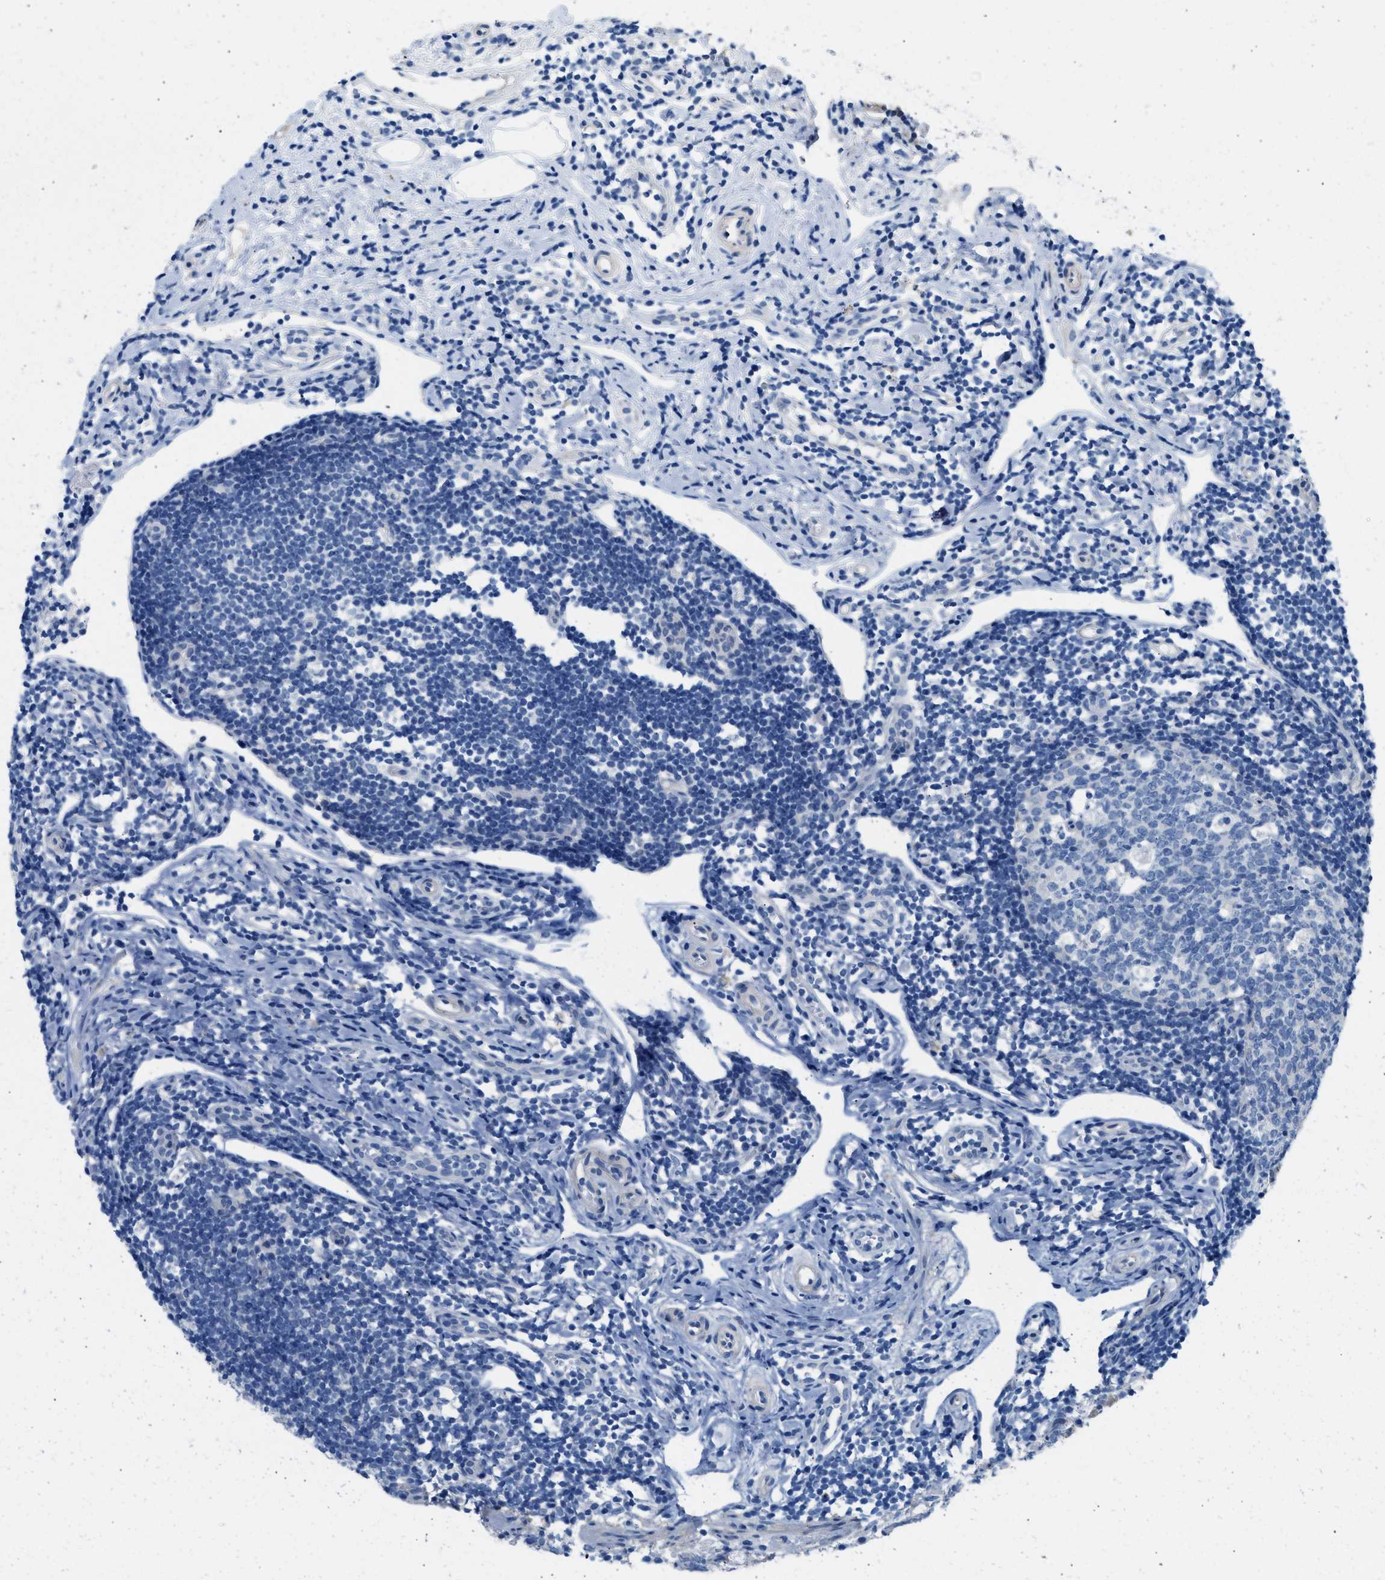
{"staining": {"intensity": "negative", "quantity": "none", "location": "none"}, "tissue": "appendix", "cell_type": "Glandular cells", "image_type": "normal", "snomed": [{"axis": "morphology", "description": "Normal tissue, NOS"}, {"axis": "topography", "description": "Appendix"}], "caption": "Immunohistochemical staining of normal human appendix displays no significant staining in glandular cells.", "gene": "SPAM1", "patient": {"sex": "female", "age": 20}}